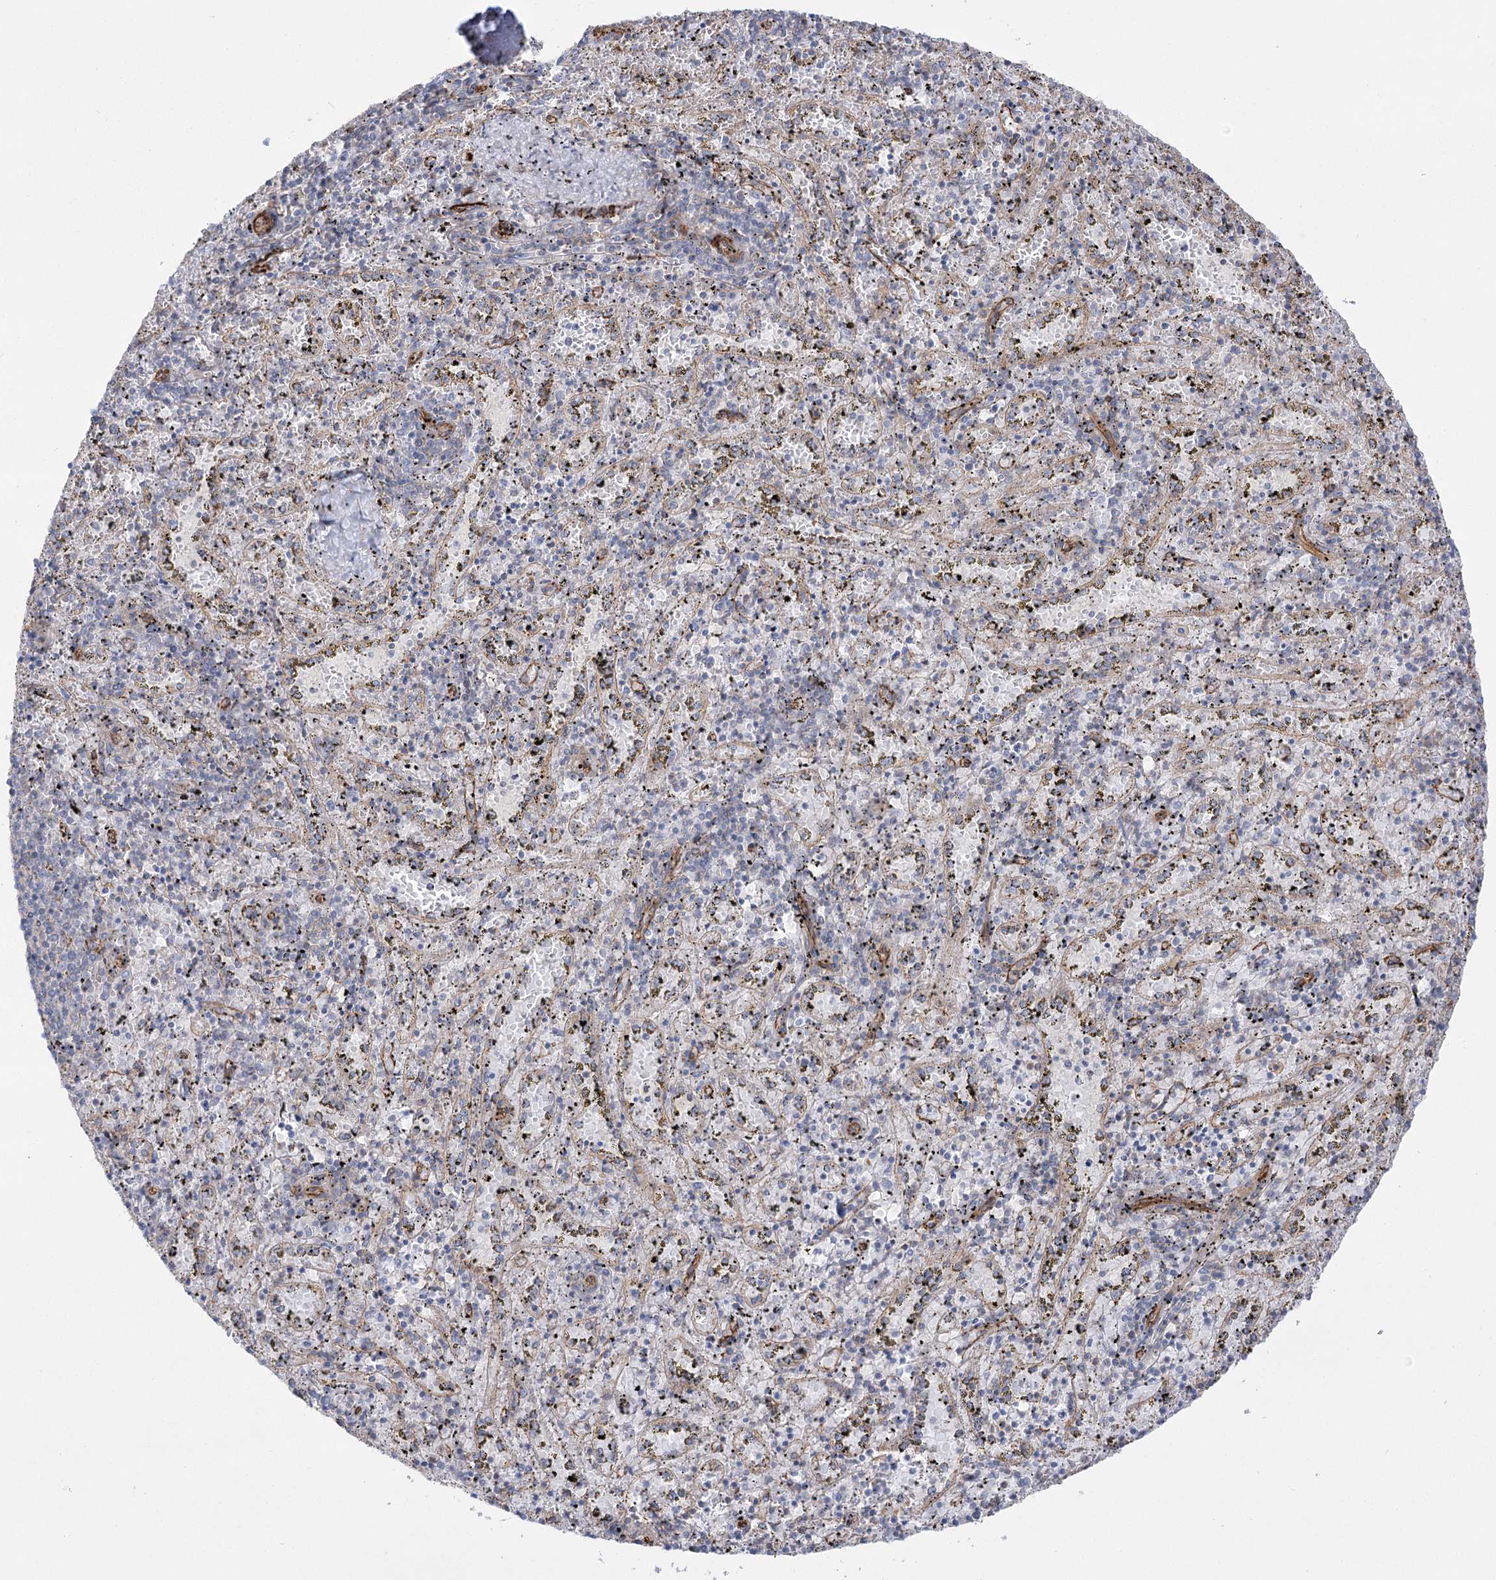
{"staining": {"intensity": "negative", "quantity": "none", "location": "none"}, "tissue": "spleen", "cell_type": "Cells in red pulp", "image_type": "normal", "snomed": [{"axis": "morphology", "description": "Normal tissue, NOS"}, {"axis": "topography", "description": "Spleen"}], "caption": "Normal spleen was stained to show a protein in brown. There is no significant staining in cells in red pulp.", "gene": "PLEKHA5", "patient": {"sex": "male", "age": 11}}